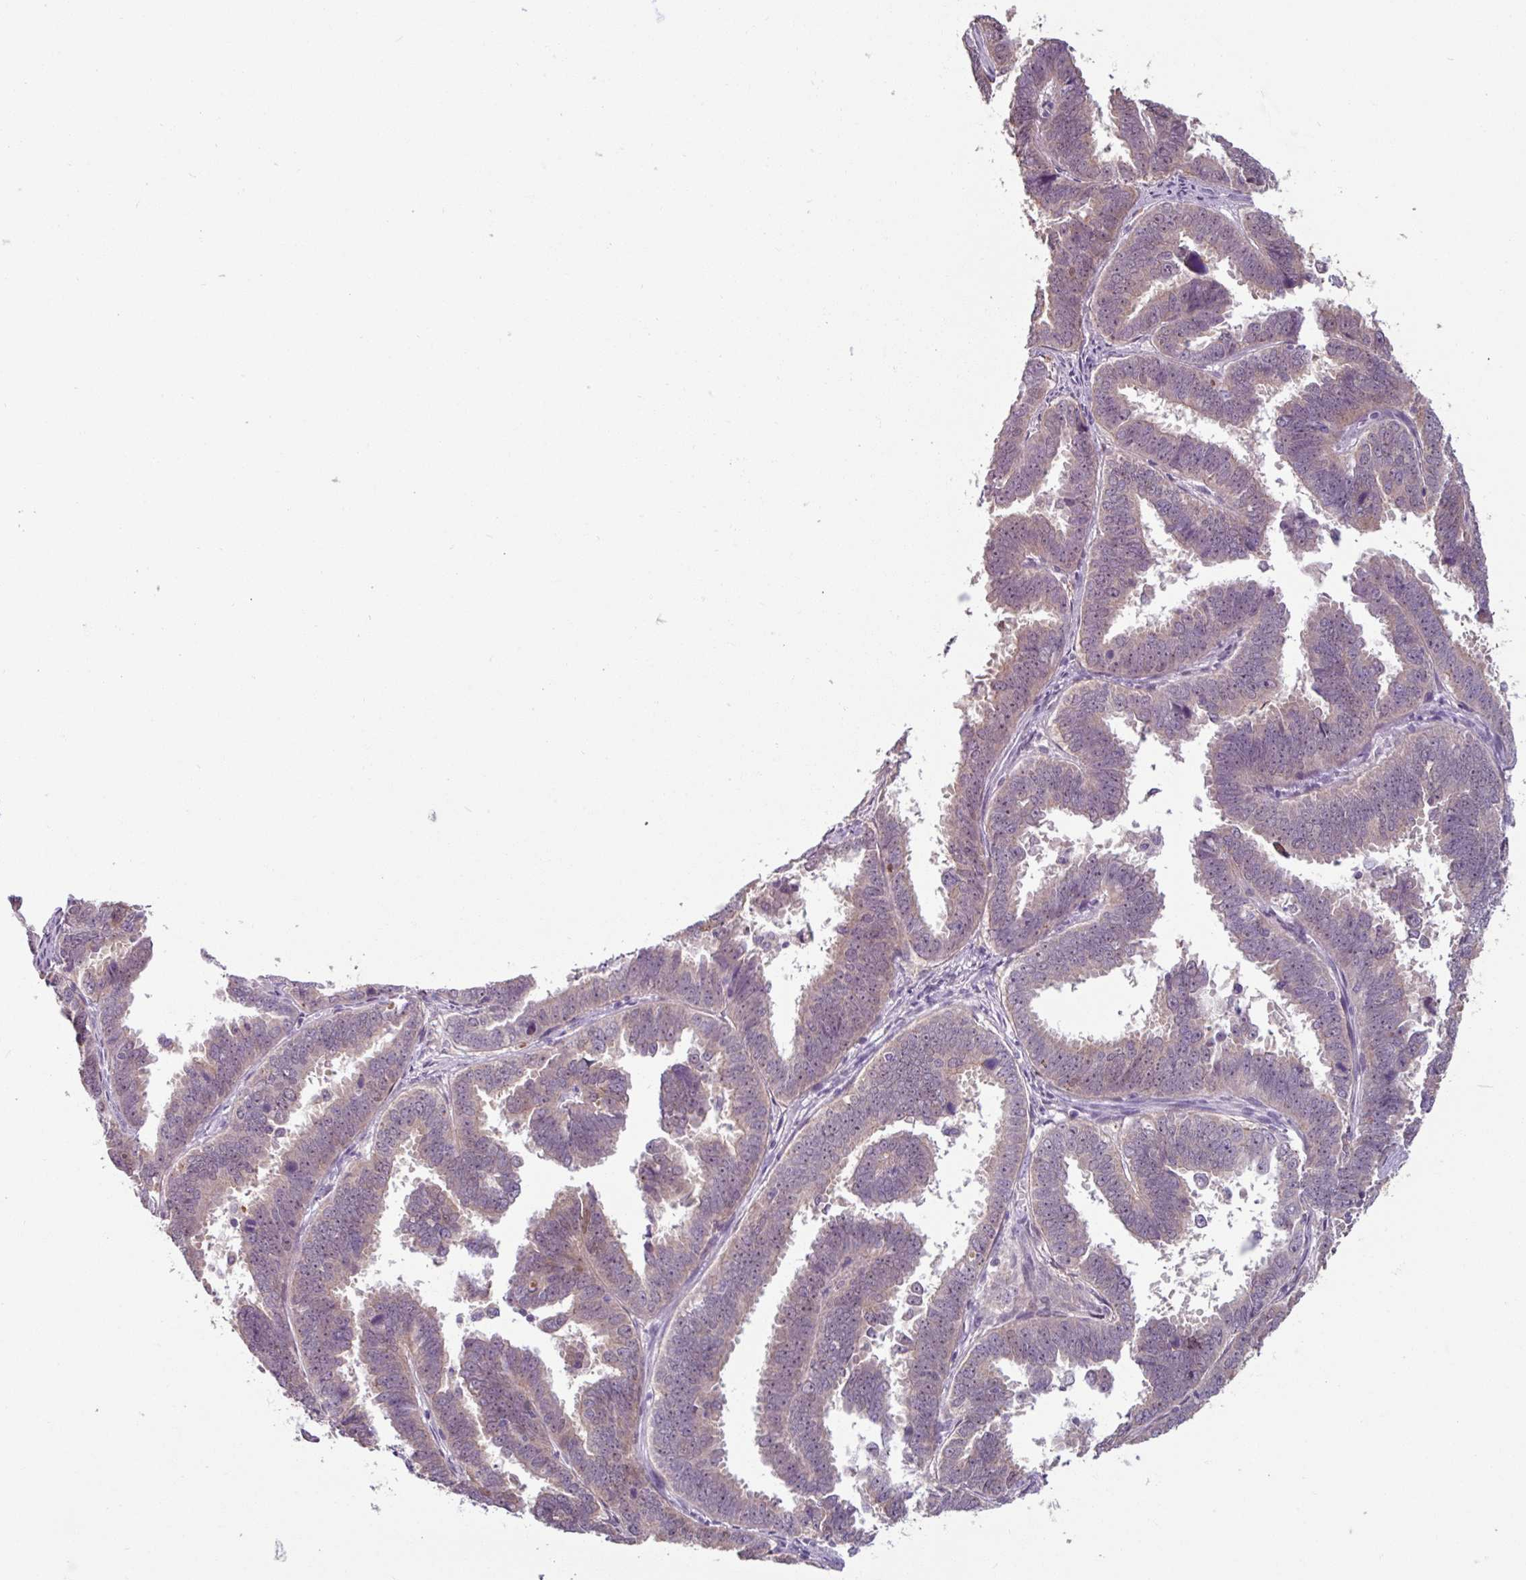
{"staining": {"intensity": "moderate", "quantity": "<25%", "location": "cytoplasmic/membranous"}, "tissue": "endometrial cancer", "cell_type": "Tumor cells", "image_type": "cancer", "snomed": [{"axis": "morphology", "description": "Adenocarcinoma, NOS"}, {"axis": "topography", "description": "Endometrium"}], "caption": "Immunohistochemical staining of human endometrial cancer (adenocarcinoma) exhibits moderate cytoplasmic/membranous protein staining in approximately <25% of tumor cells.", "gene": "PNMA6A", "patient": {"sex": "female", "age": 75}}